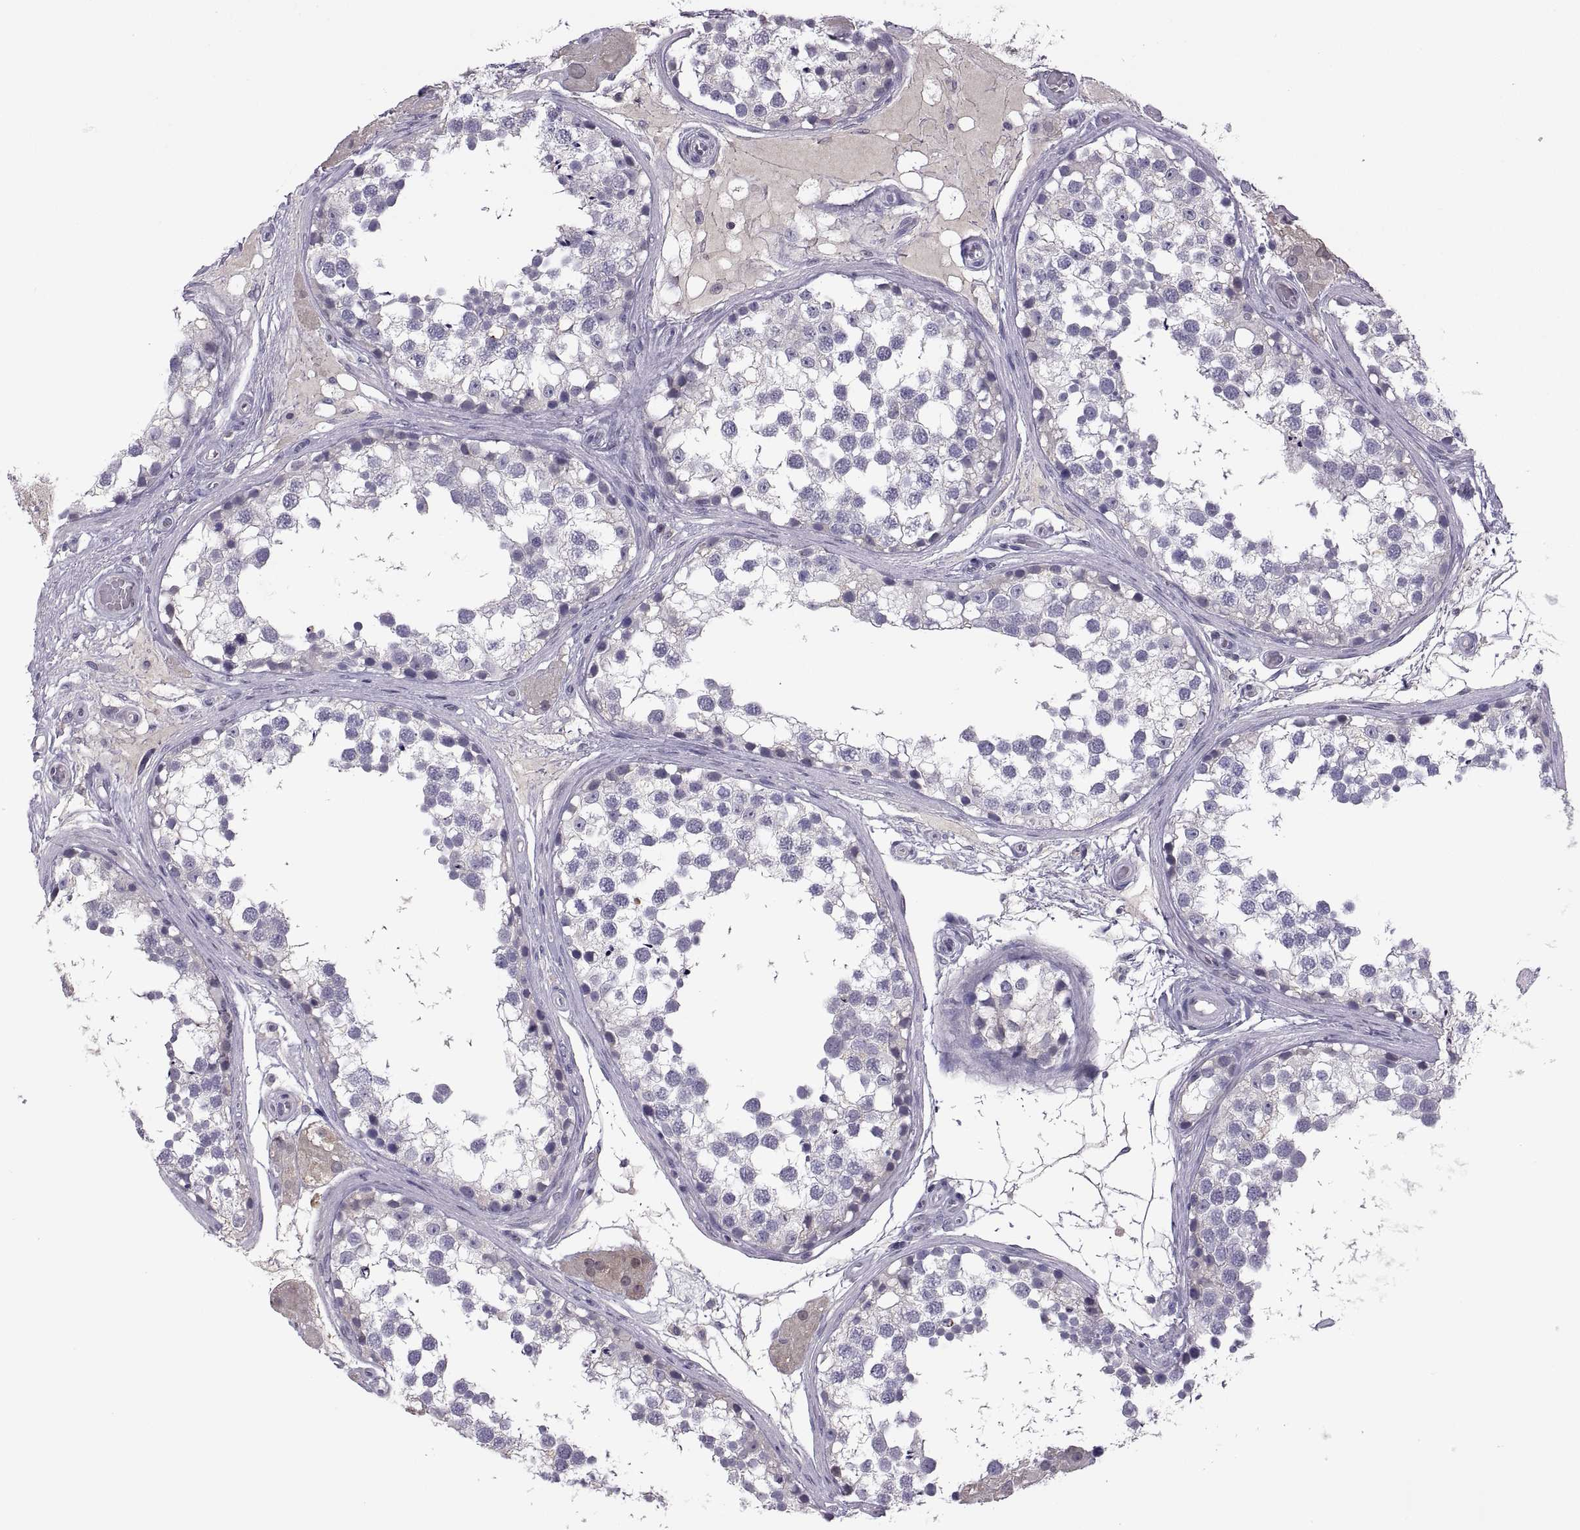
{"staining": {"intensity": "negative", "quantity": "none", "location": "none"}, "tissue": "testis", "cell_type": "Cells in seminiferous ducts", "image_type": "normal", "snomed": [{"axis": "morphology", "description": "Normal tissue, NOS"}, {"axis": "morphology", "description": "Seminoma, NOS"}, {"axis": "topography", "description": "Testis"}], "caption": "This is a image of immunohistochemistry (IHC) staining of normal testis, which shows no positivity in cells in seminiferous ducts.", "gene": "FGF9", "patient": {"sex": "male", "age": 65}}